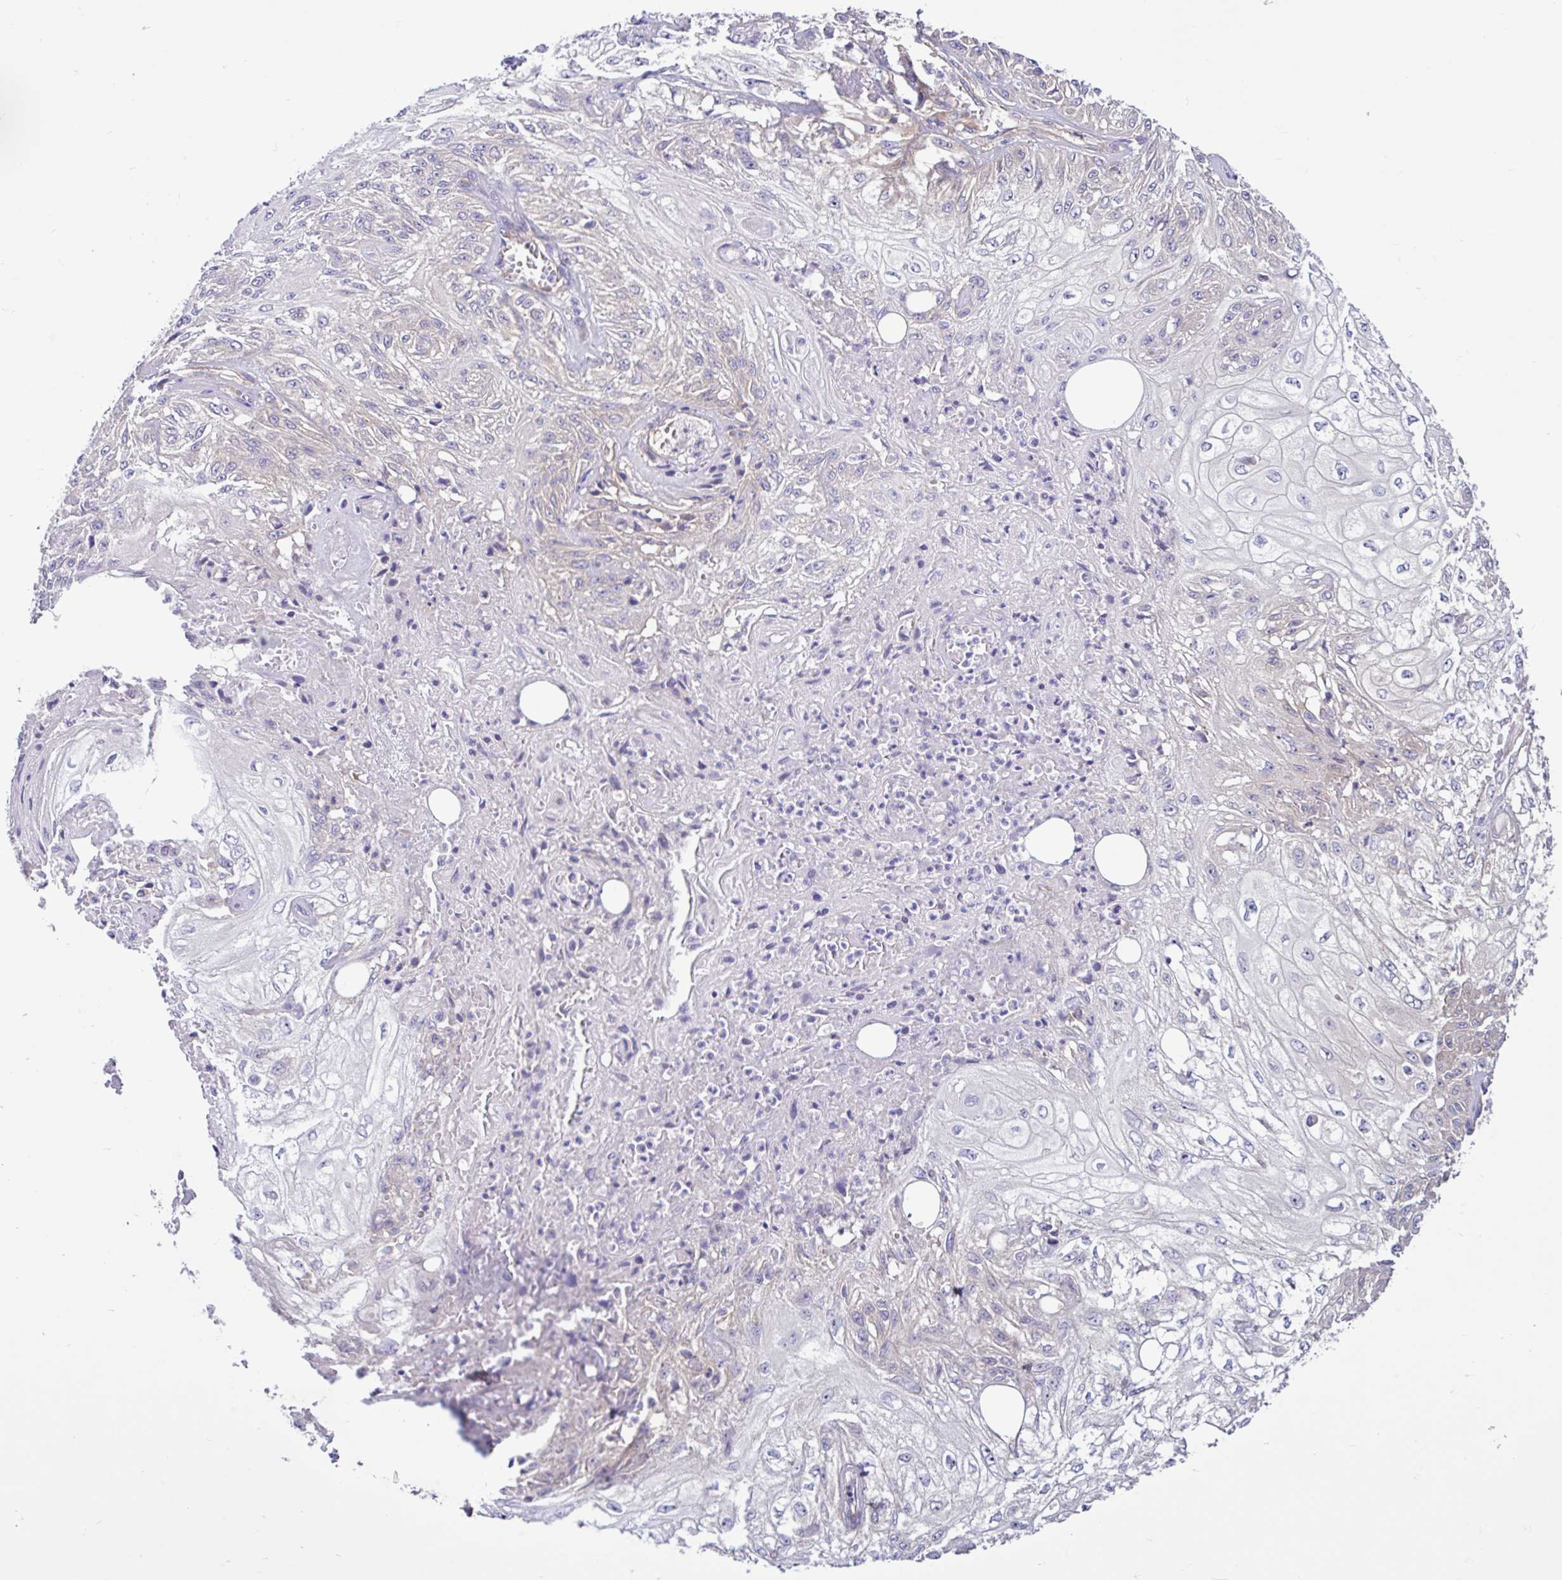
{"staining": {"intensity": "negative", "quantity": "none", "location": "none"}, "tissue": "skin cancer", "cell_type": "Tumor cells", "image_type": "cancer", "snomed": [{"axis": "morphology", "description": "Squamous cell carcinoma, NOS"}, {"axis": "morphology", "description": "Squamous cell carcinoma, metastatic, NOS"}, {"axis": "topography", "description": "Skin"}, {"axis": "topography", "description": "Lymph node"}], "caption": "This is an IHC histopathology image of human skin cancer. There is no positivity in tumor cells.", "gene": "LARS1", "patient": {"sex": "male", "age": 75}}